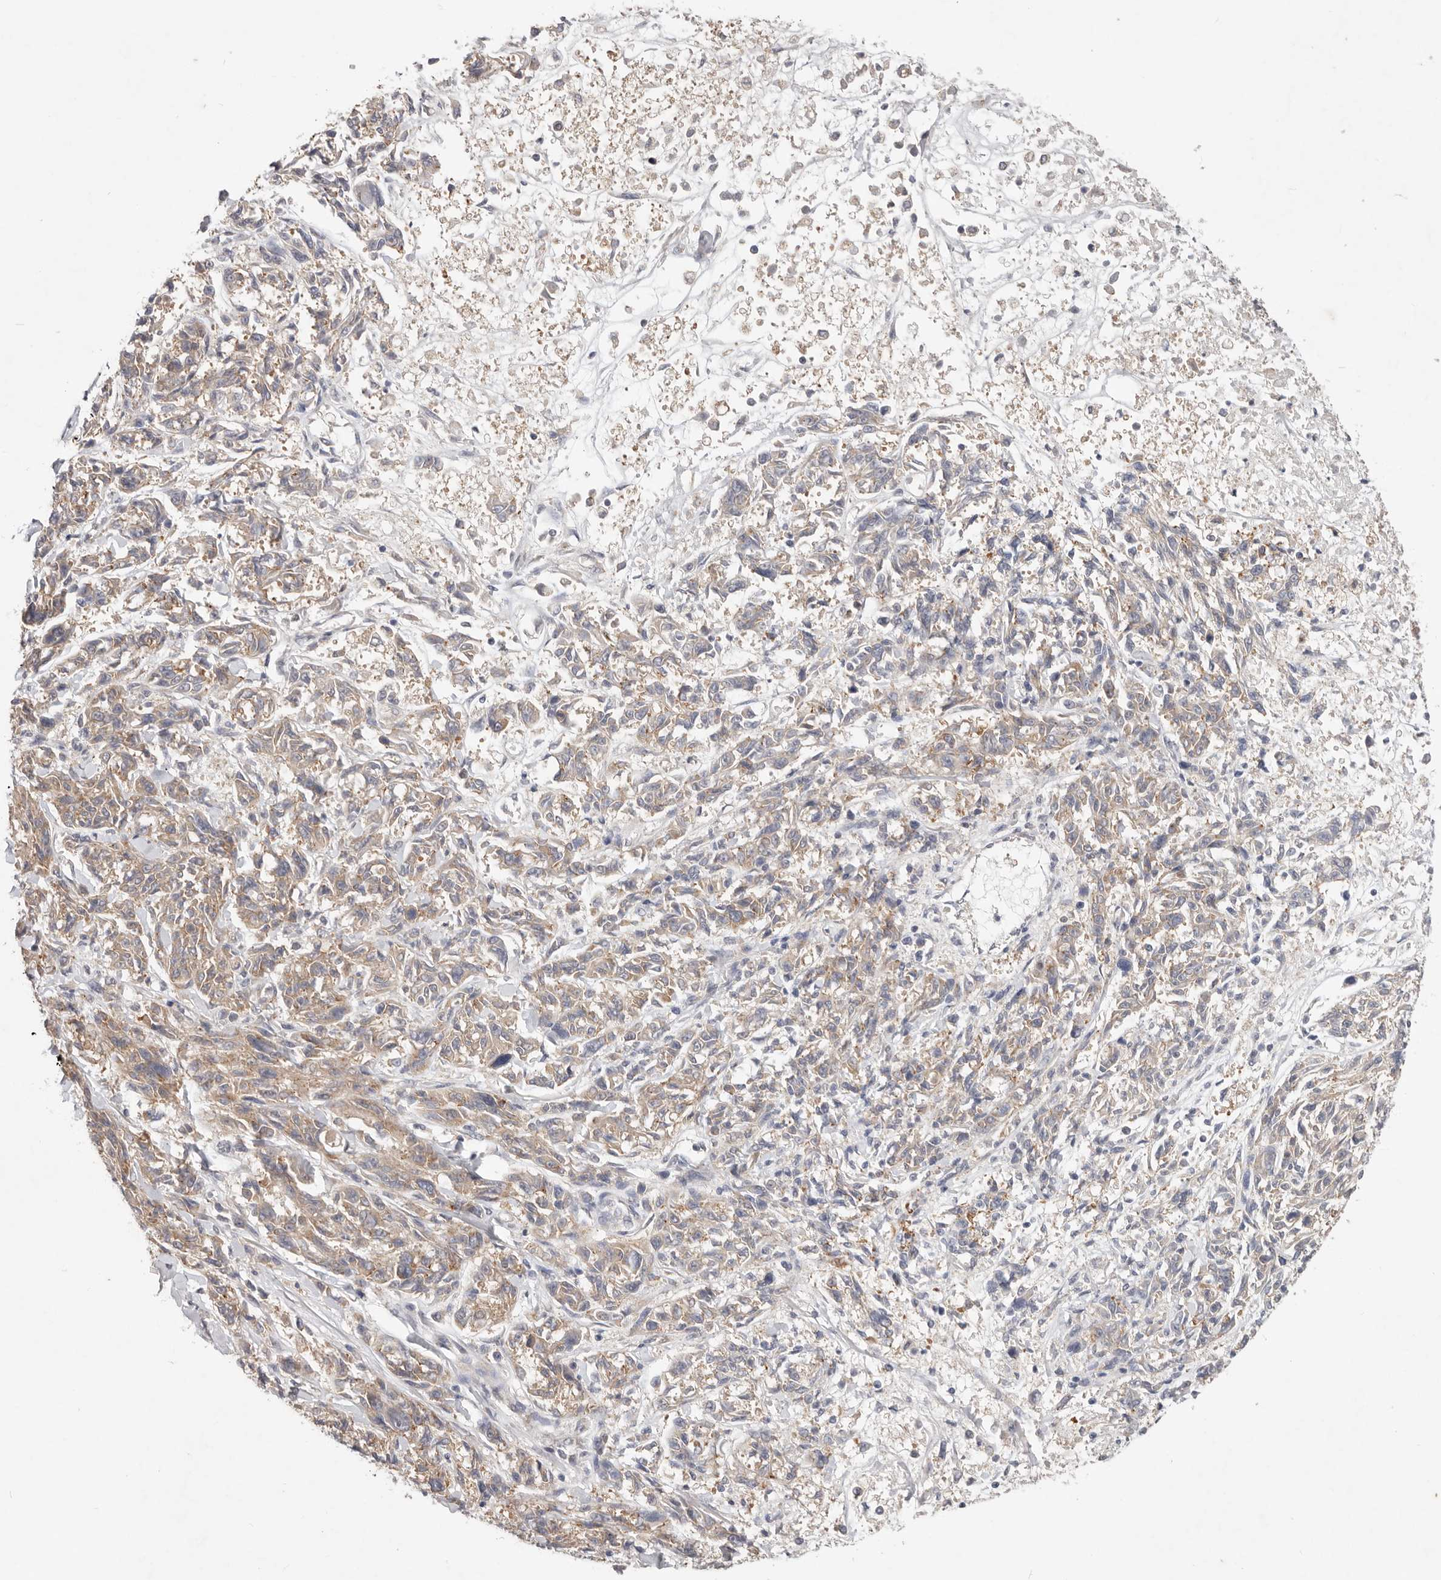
{"staining": {"intensity": "moderate", "quantity": ">75%", "location": "cytoplasmic/membranous"}, "tissue": "melanoma", "cell_type": "Tumor cells", "image_type": "cancer", "snomed": [{"axis": "morphology", "description": "Malignant melanoma, NOS"}, {"axis": "topography", "description": "Skin"}], "caption": "An immunohistochemistry (IHC) image of neoplastic tissue is shown. Protein staining in brown labels moderate cytoplasmic/membranous positivity in malignant melanoma within tumor cells.", "gene": "WDR77", "patient": {"sex": "male", "age": 53}}